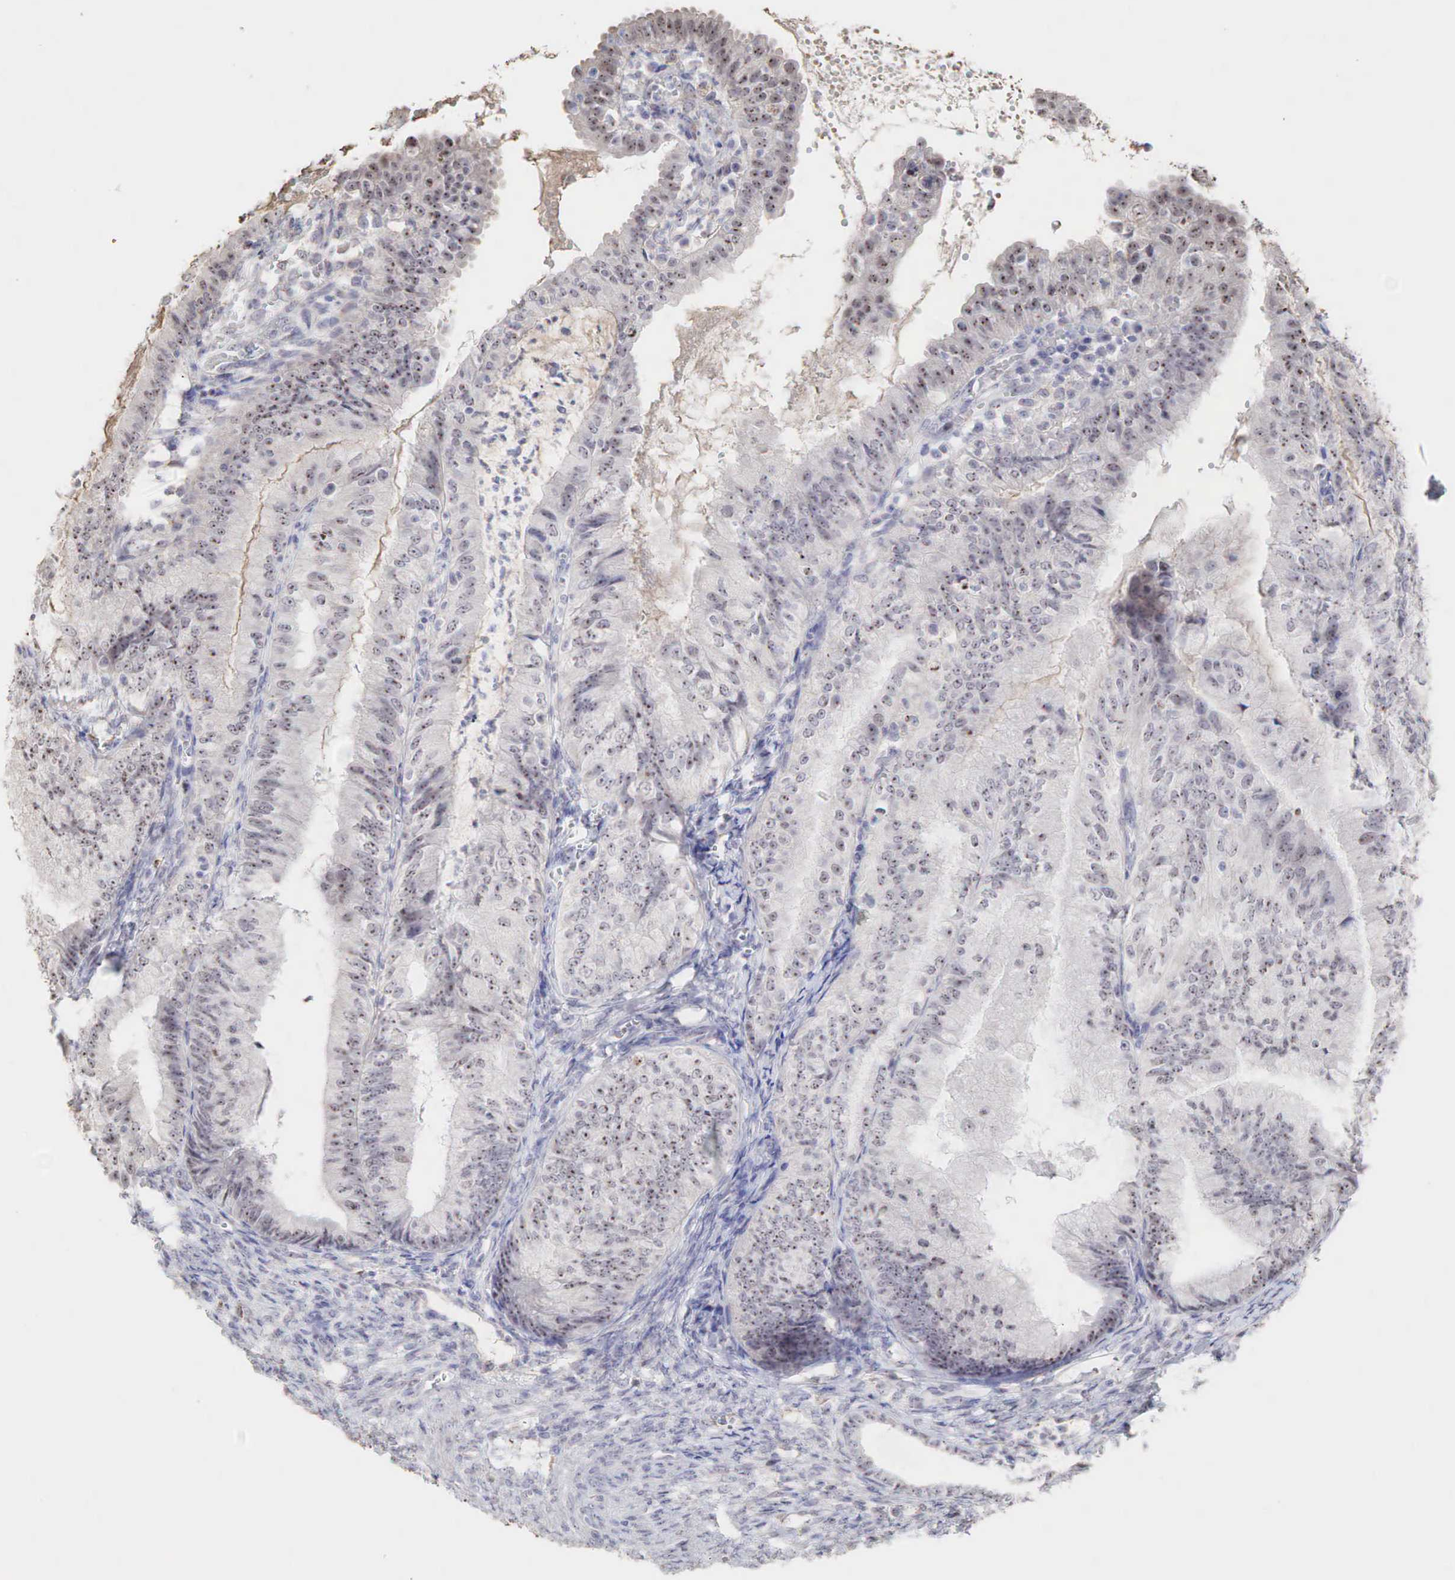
{"staining": {"intensity": "moderate", "quantity": ">75%", "location": "cytoplasmic/membranous,nuclear"}, "tissue": "endometrial cancer", "cell_type": "Tumor cells", "image_type": "cancer", "snomed": [{"axis": "morphology", "description": "Adenocarcinoma, NOS"}, {"axis": "topography", "description": "Endometrium"}], "caption": "Immunohistochemical staining of endometrial cancer (adenocarcinoma) reveals moderate cytoplasmic/membranous and nuclear protein staining in approximately >75% of tumor cells. The staining was performed using DAB, with brown indicating positive protein expression. Nuclei are stained blue with hematoxylin.", "gene": "DKC1", "patient": {"sex": "female", "age": 66}}